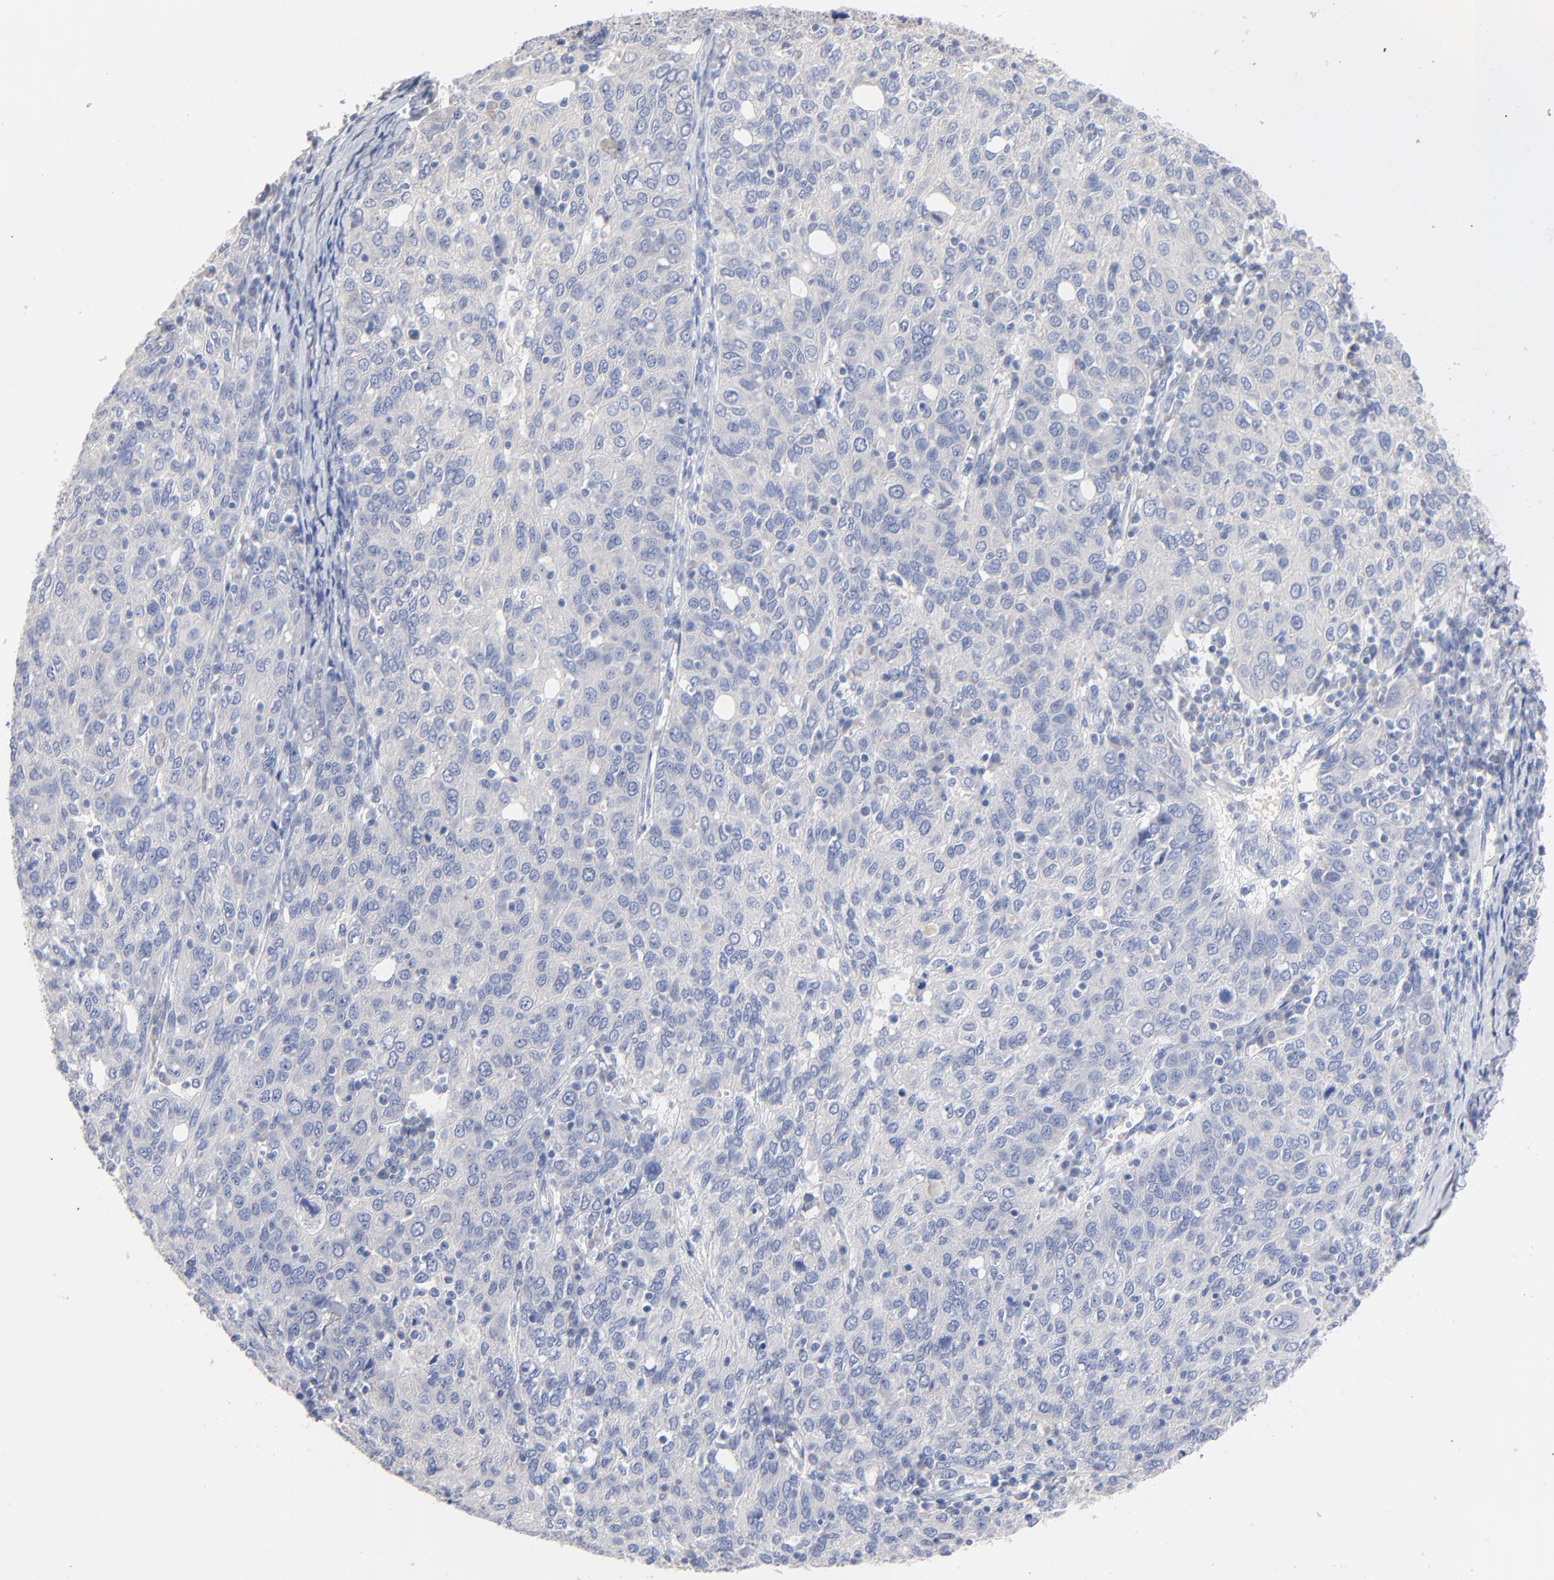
{"staining": {"intensity": "negative", "quantity": "none", "location": "none"}, "tissue": "ovarian cancer", "cell_type": "Tumor cells", "image_type": "cancer", "snomed": [{"axis": "morphology", "description": "Carcinoma, endometroid"}, {"axis": "topography", "description": "Ovary"}], "caption": "Tumor cells show no significant protein positivity in ovarian cancer.", "gene": "CPS1", "patient": {"sex": "female", "age": 50}}